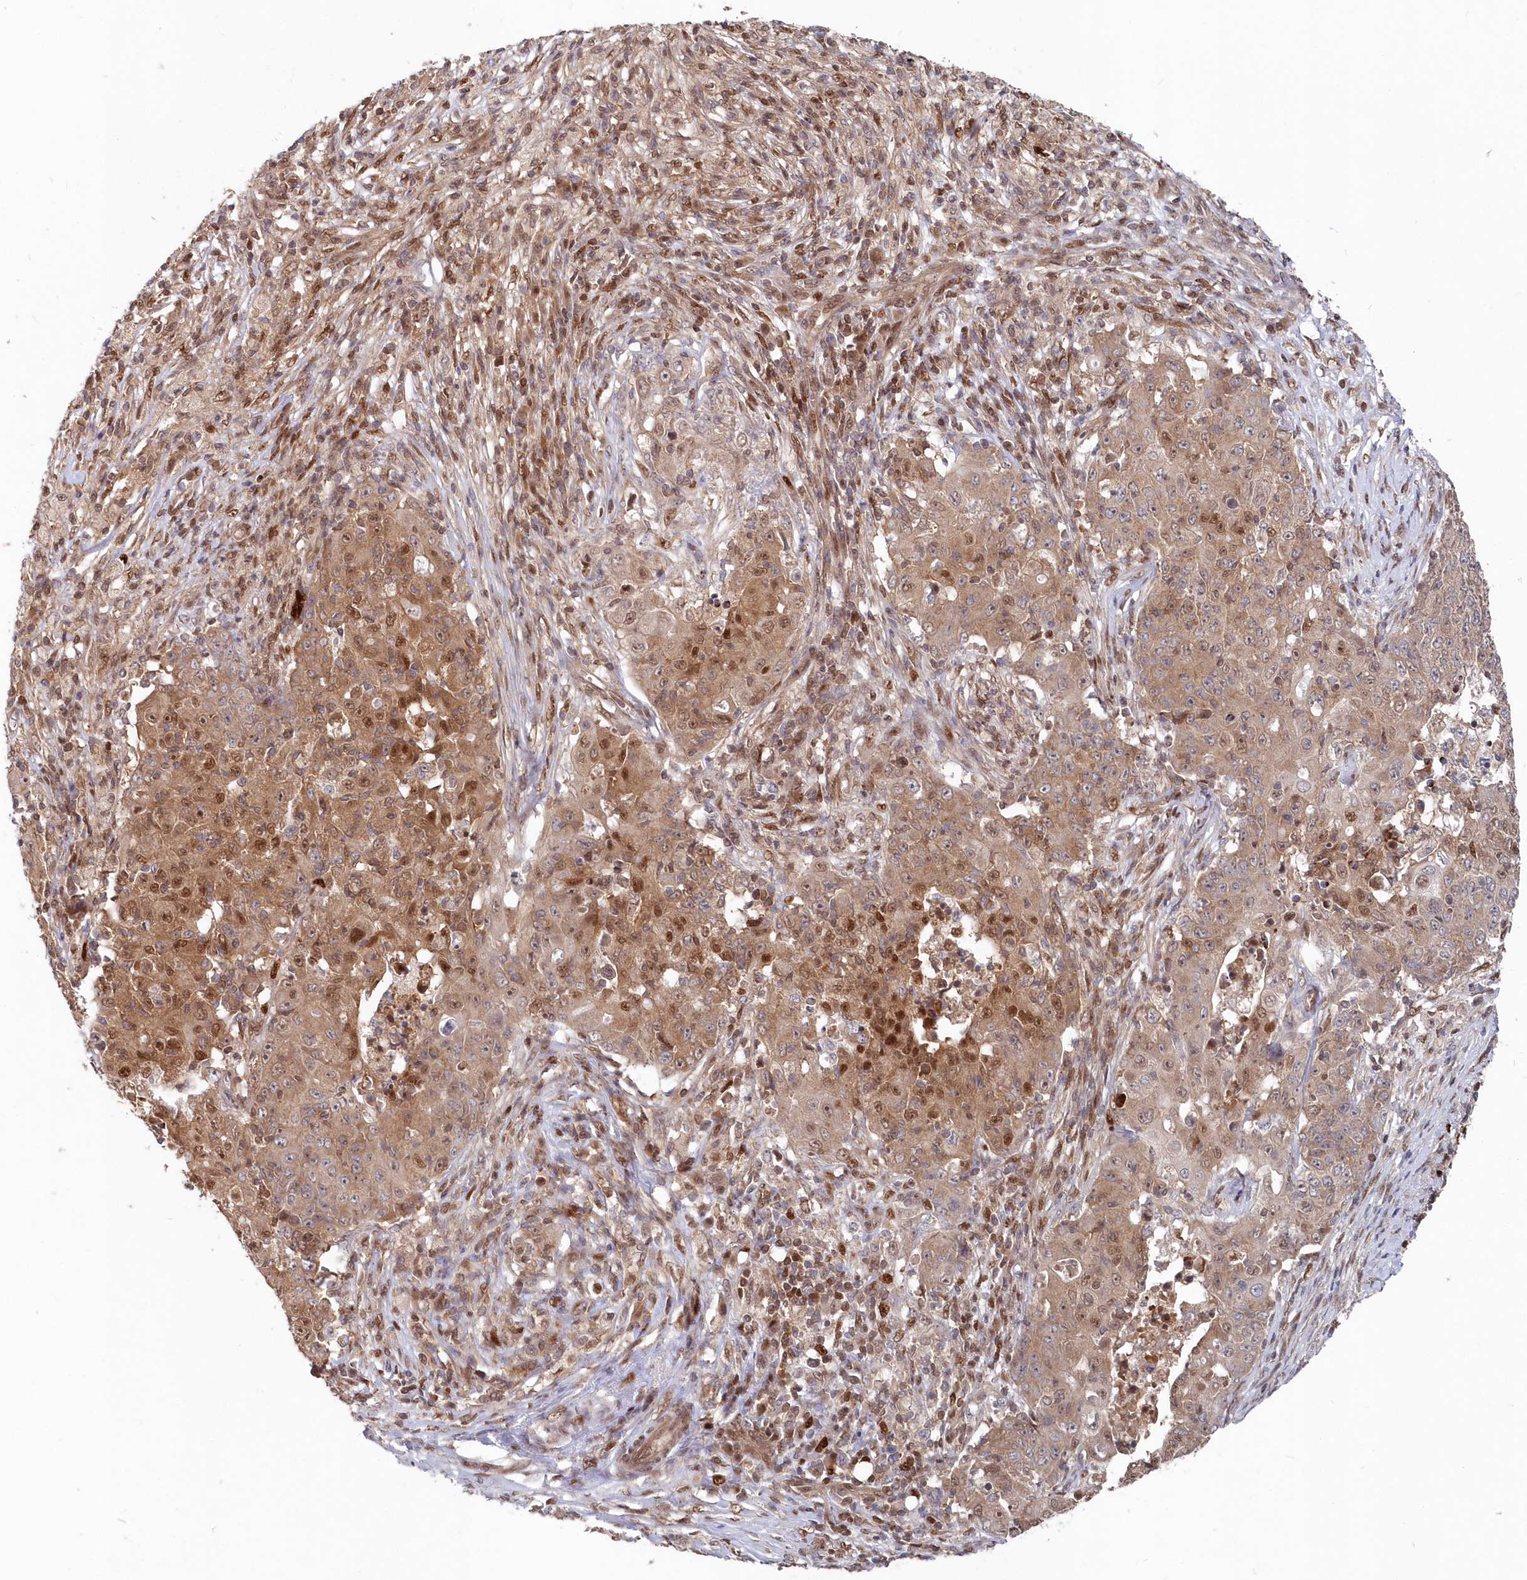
{"staining": {"intensity": "moderate", "quantity": ">75%", "location": "cytoplasmic/membranous,nuclear"}, "tissue": "ovarian cancer", "cell_type": "Tumor cells", "image_type": "cancer", "snomed": [{"axis": "morphology", "description": "Carcinoma, endometroid"}, {"axis": "topography", "description": "Ovary"}], "caption": "This is a micrograph of IHC staining of ovarian cancer (endometroid carcinoma), which shows moderate staining in the cytoplasmic/membranous and nuclear of tumor cells.", "gene": "ABHD14B", "patient": {"sex": "female", "age": 42}}